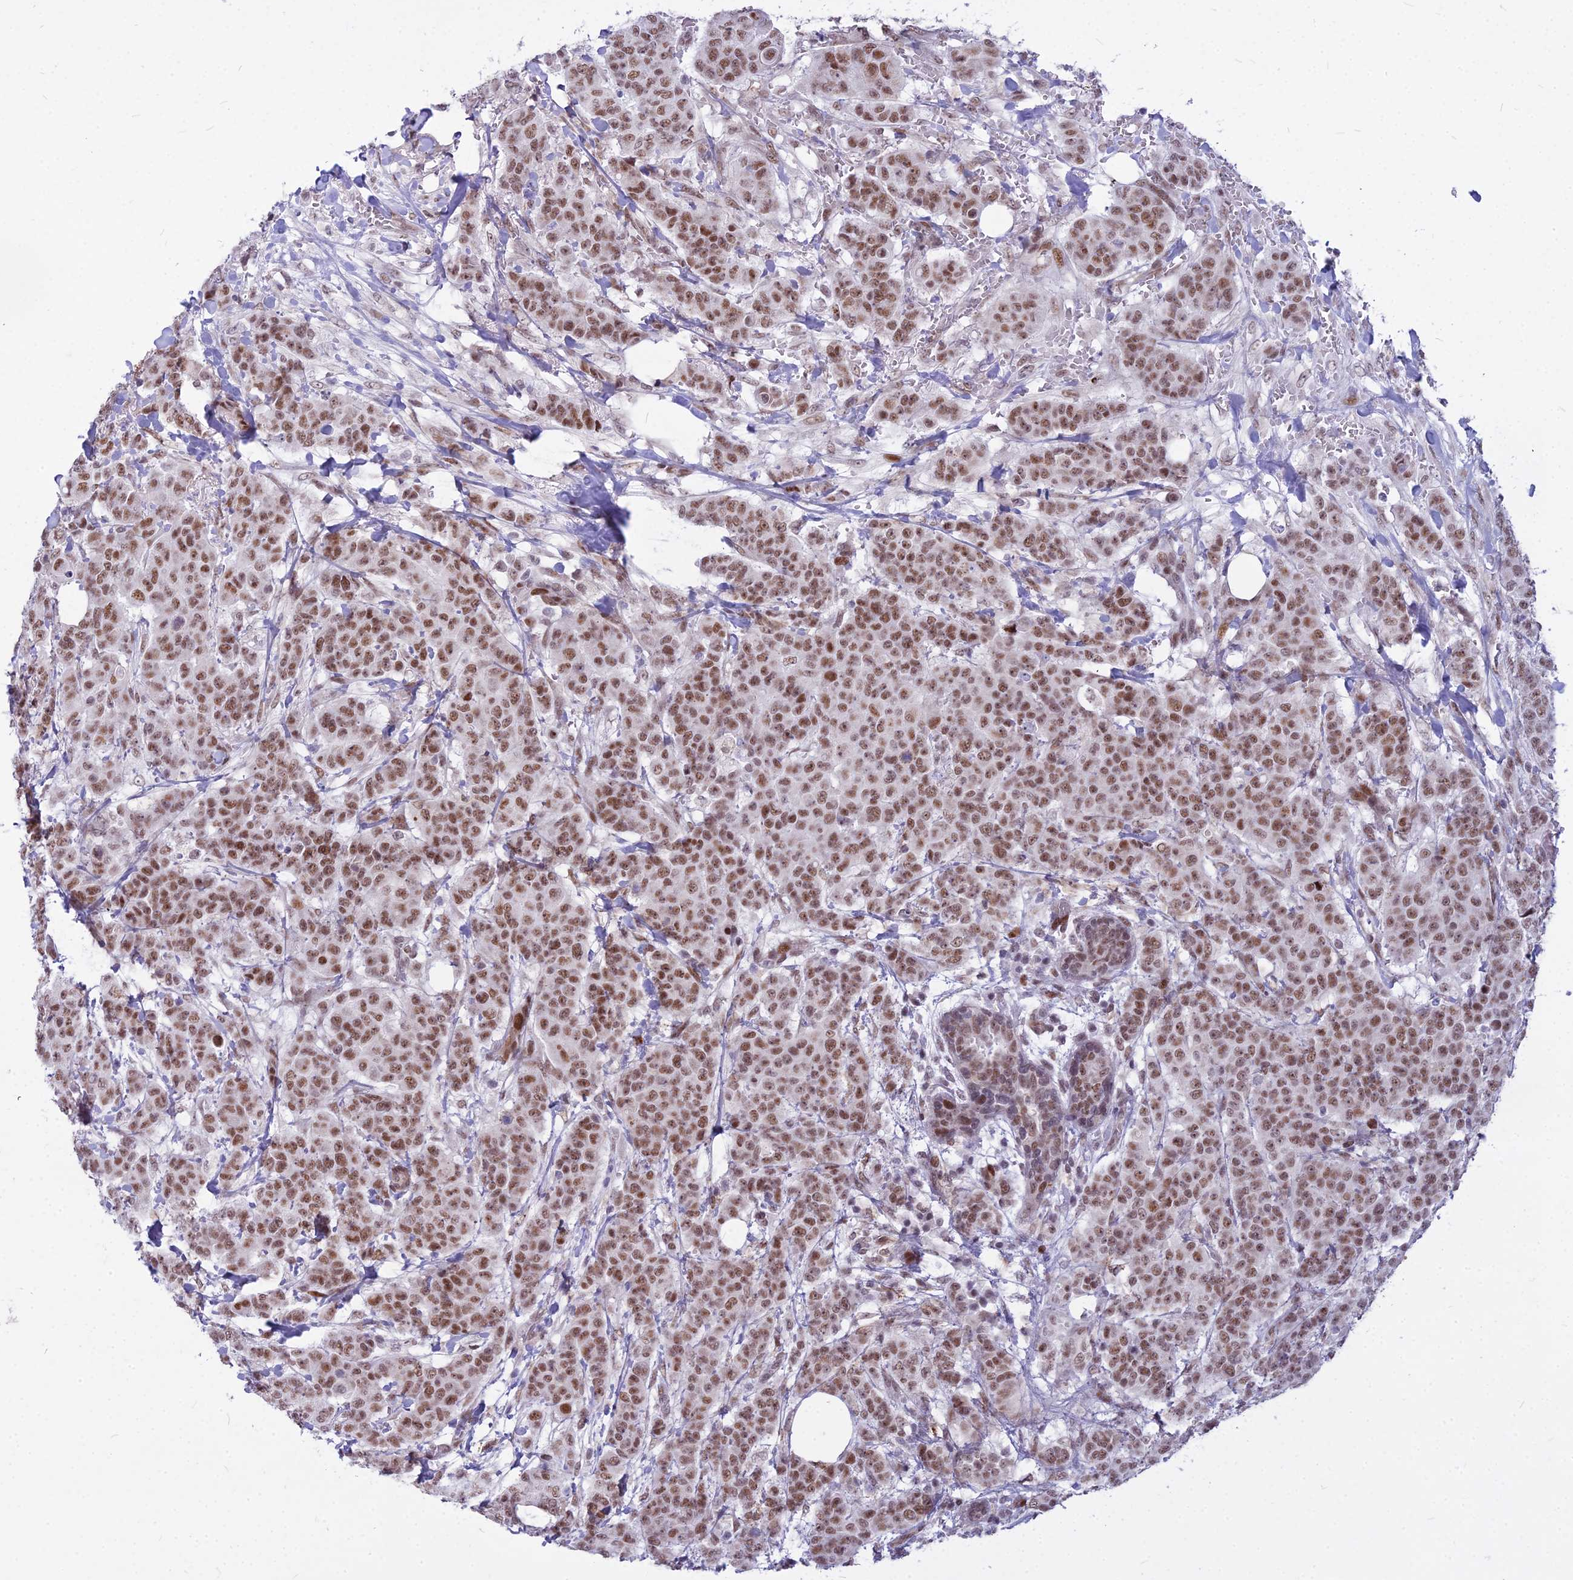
{"staining": {"intensity": "moderate", "quantity": ">75%", "location": "nuclear"}, "tissue": "breast cancer", "cell_type": "Tumor cells", "image_type": "cancer", "snomed": [{"axis": "morphology", "description": "Duct carcinoma"}, {"axis": "topography", "description": "Breast"}], "caption": "Immunohistochemistry of human breast cancer displays medium levels of moderate nuclear positivity in approximately >75% of tumor cells.", "gene": "ALG10", "patient": {"sex": "female", "age": 40}}